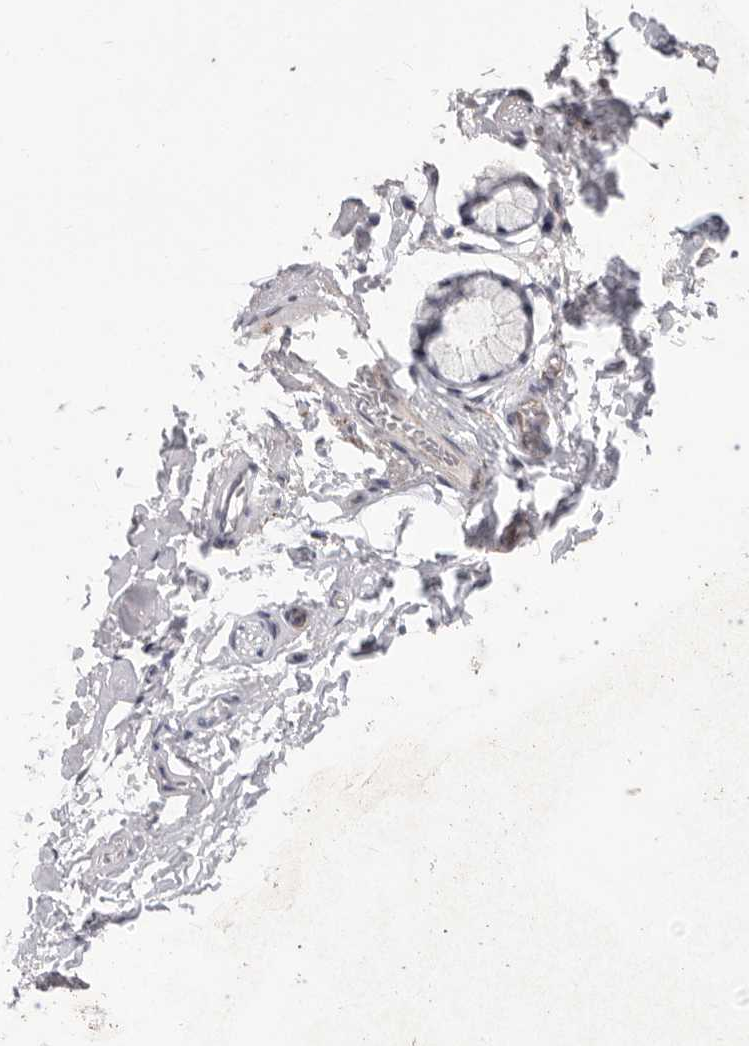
{"staining": {"intensity": "negative", "quantity": "none", "location": "none"}, "tissue": "adipose tissue", "cell_type": "Adipocytes", "image_type": "normal", "snomed": [{"axis": "morphology", "description": "Normal tissue, NOS"}, {"axis": "topography", "description": "Cartilage tissue"}, {"axis": "topography", "description": "Bronchus"}], "caption": "This photomicrograph is of benign adipose tissue stained with IHC to label a protein in brown with the nuclei are counter-stained blue. There is no expression in adipocytes. The staining is performed using DAB (3,3'-diaminobenzidine) brown chromogen with nuclei counter-stained in using hematoxylin.", "gene": "SIGLEC10", "patient": {"sex": "female", "age": 73}}